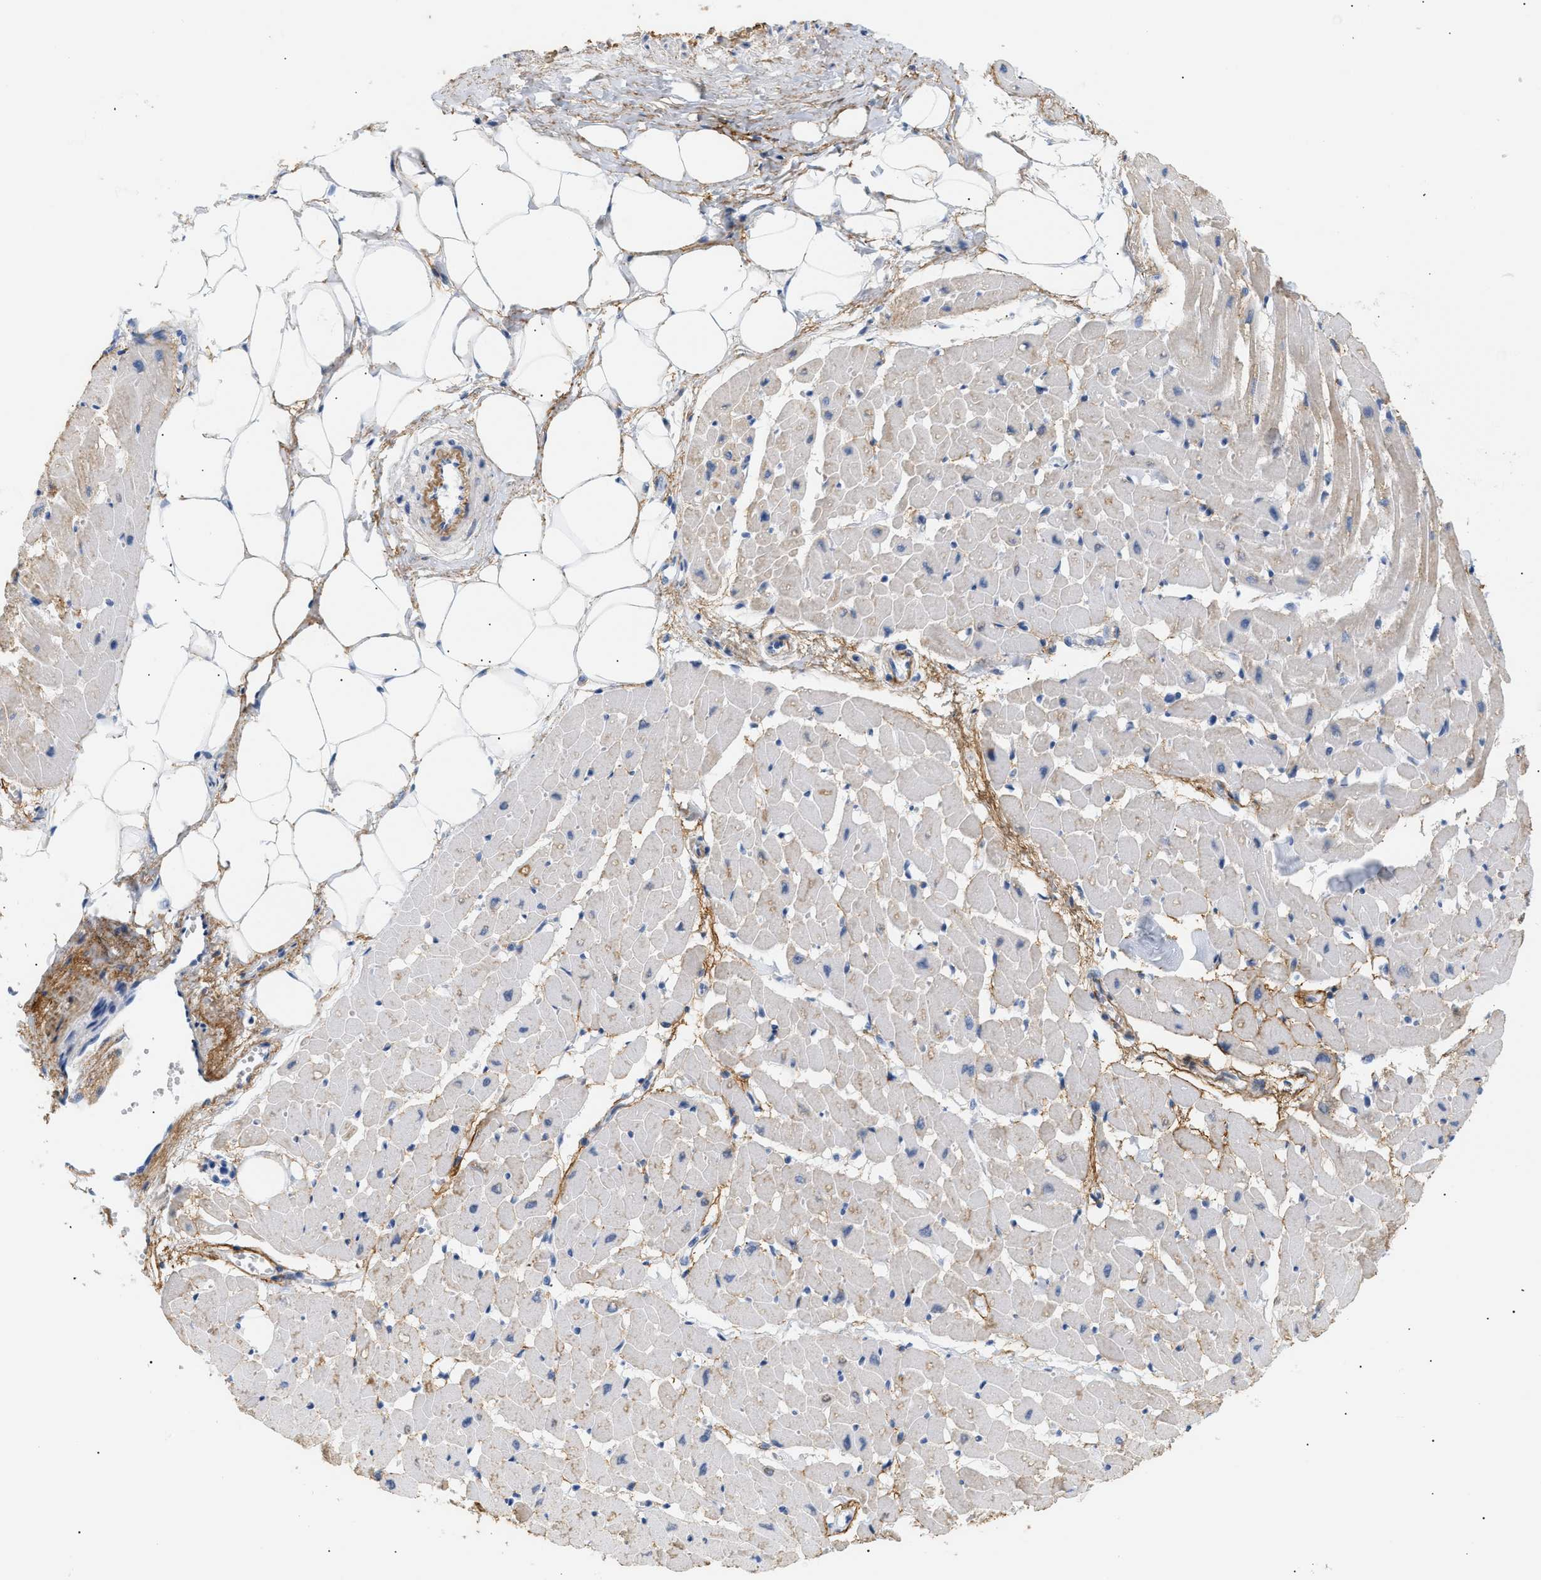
{"staining": {"intensity": "weak", "quantity": "25%-75%", "location": "cytoplasmic/membranous"}, "tissue": "heart muscle", "cell_type": "Cardiomyocytes", "image_type": "normal", "snomed": [{"axis": "morphology", "description": "Normal tissue, NOS"}, {"axis": "topography", "description": "Heart"}], "caption": "DAB (3,3'-diaminobenzidine) immunohistochemical staining of benign heart muscle shows weak cytoplasmic/membranous protein positivity in about 25%-75% of cardiomyocytes.", "gene": "ELN", "patient": {"sex": "female", "age": 19}}